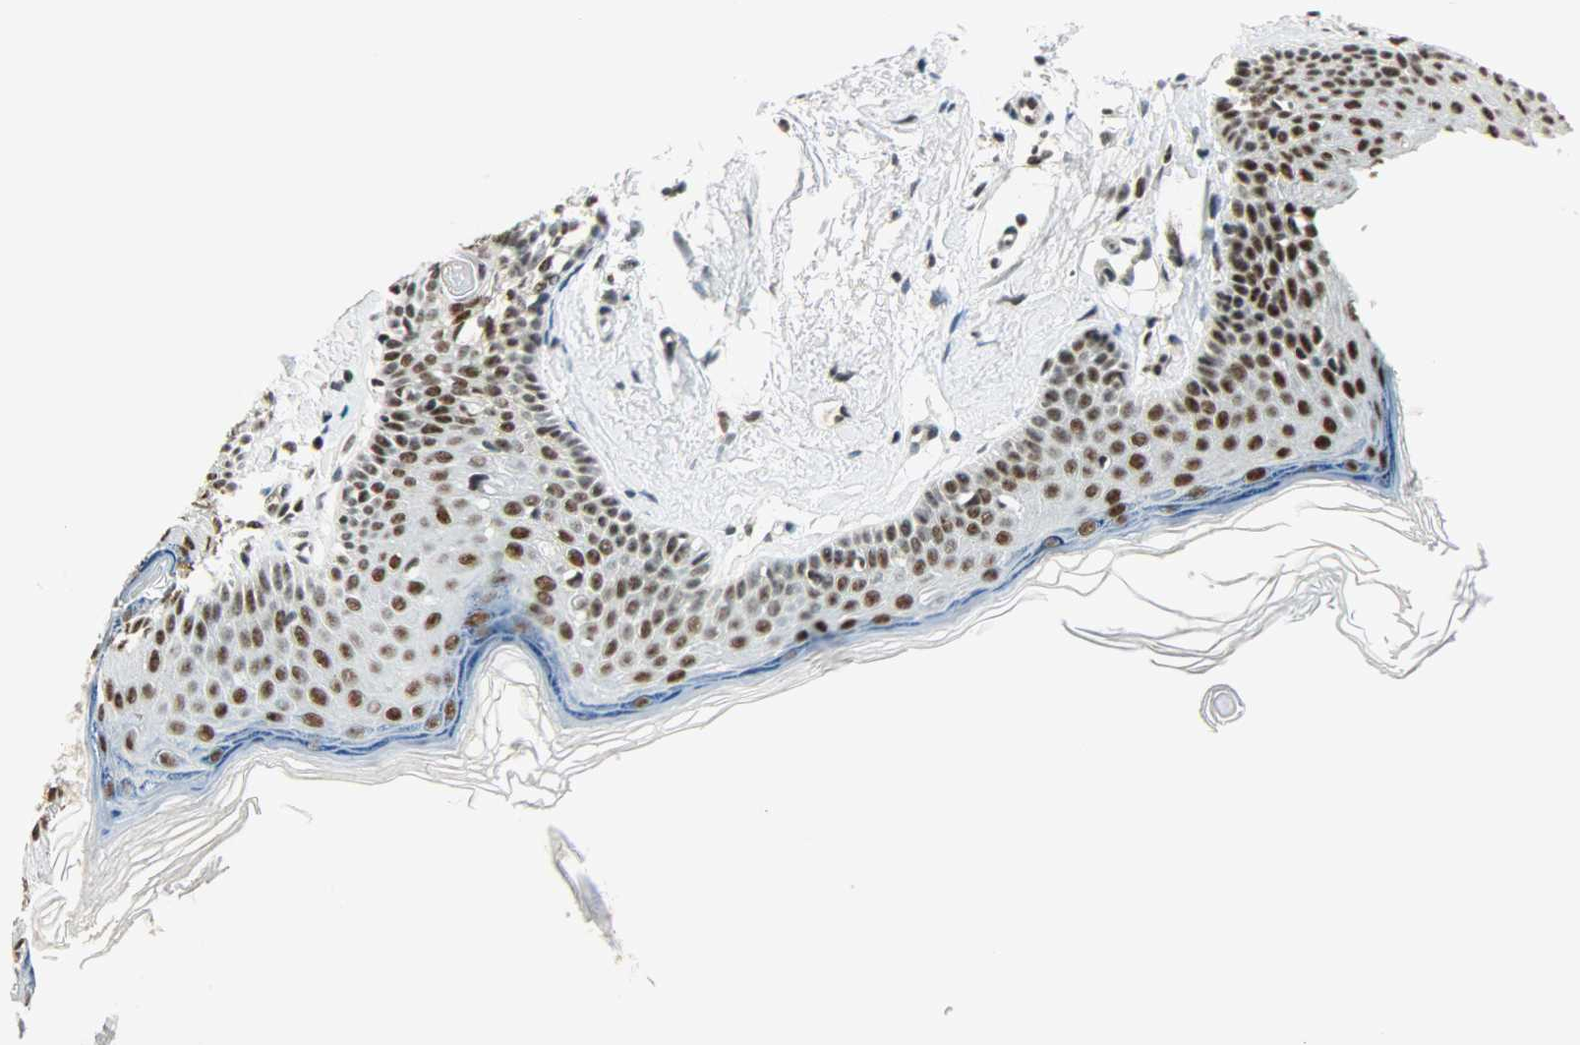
{"staining": {"intensity": "strong", "quantity": ">75%", "location": "nuclear"}, "tissue": "skin cancer", "cell_type": "Tumor cells", "image_type": "cancer", "snomed": [{"axis": "morphology", "description": "Normal tissue, NOS"}, {"axis": "morphology", "description": "Basal cell carcinoma"}, {"axis": "topography", "description": "Skin"}], "caption": "The histopathology image displays staining of skin cancer (basal cell carcinoma), revealing strong nuclear protein staining (brown color) within tumor cells.", "gene": "SUGP1", "patient": {"sex": "female", "age": 69}}